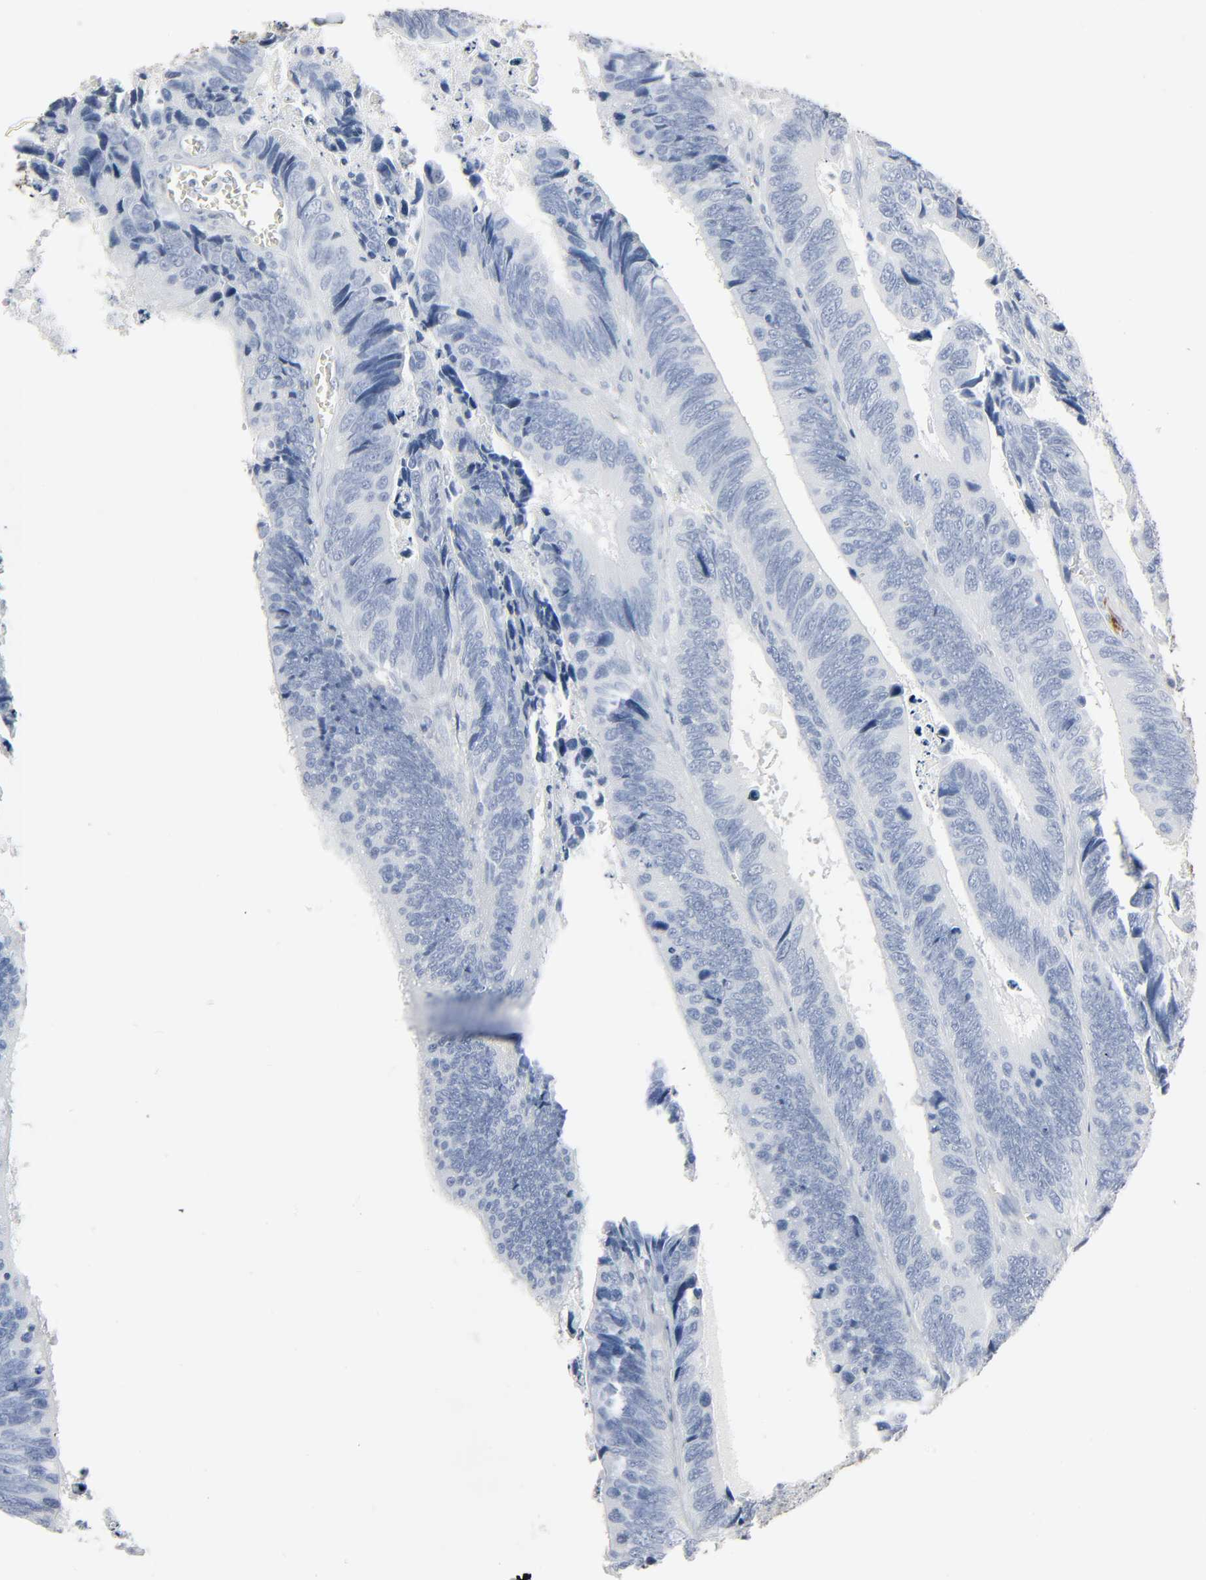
{"staining": {"intensity": "negative", "quantity": "none", "location": "none"}, "tissue": "colorectal cancer", "cell_type": "Tumor cells", "image_type": "cancer", "snomed": [{"axis": "morphology", "description": "Adenocarcinoma, NOS"}, {"axis": "topography", "description": "Colon"}], "caption": "Immunohistochemical staining of human colorectal cancer exhibits no significant positivity in tumor cells. Brightfield microscopy of immunohistochemistry (IHC) stained with DAB (brown) and hematoxylin (blue), captured at high magnification.", "gene": "FBLN5", "patient": {"sex": "male", "age": 72}}